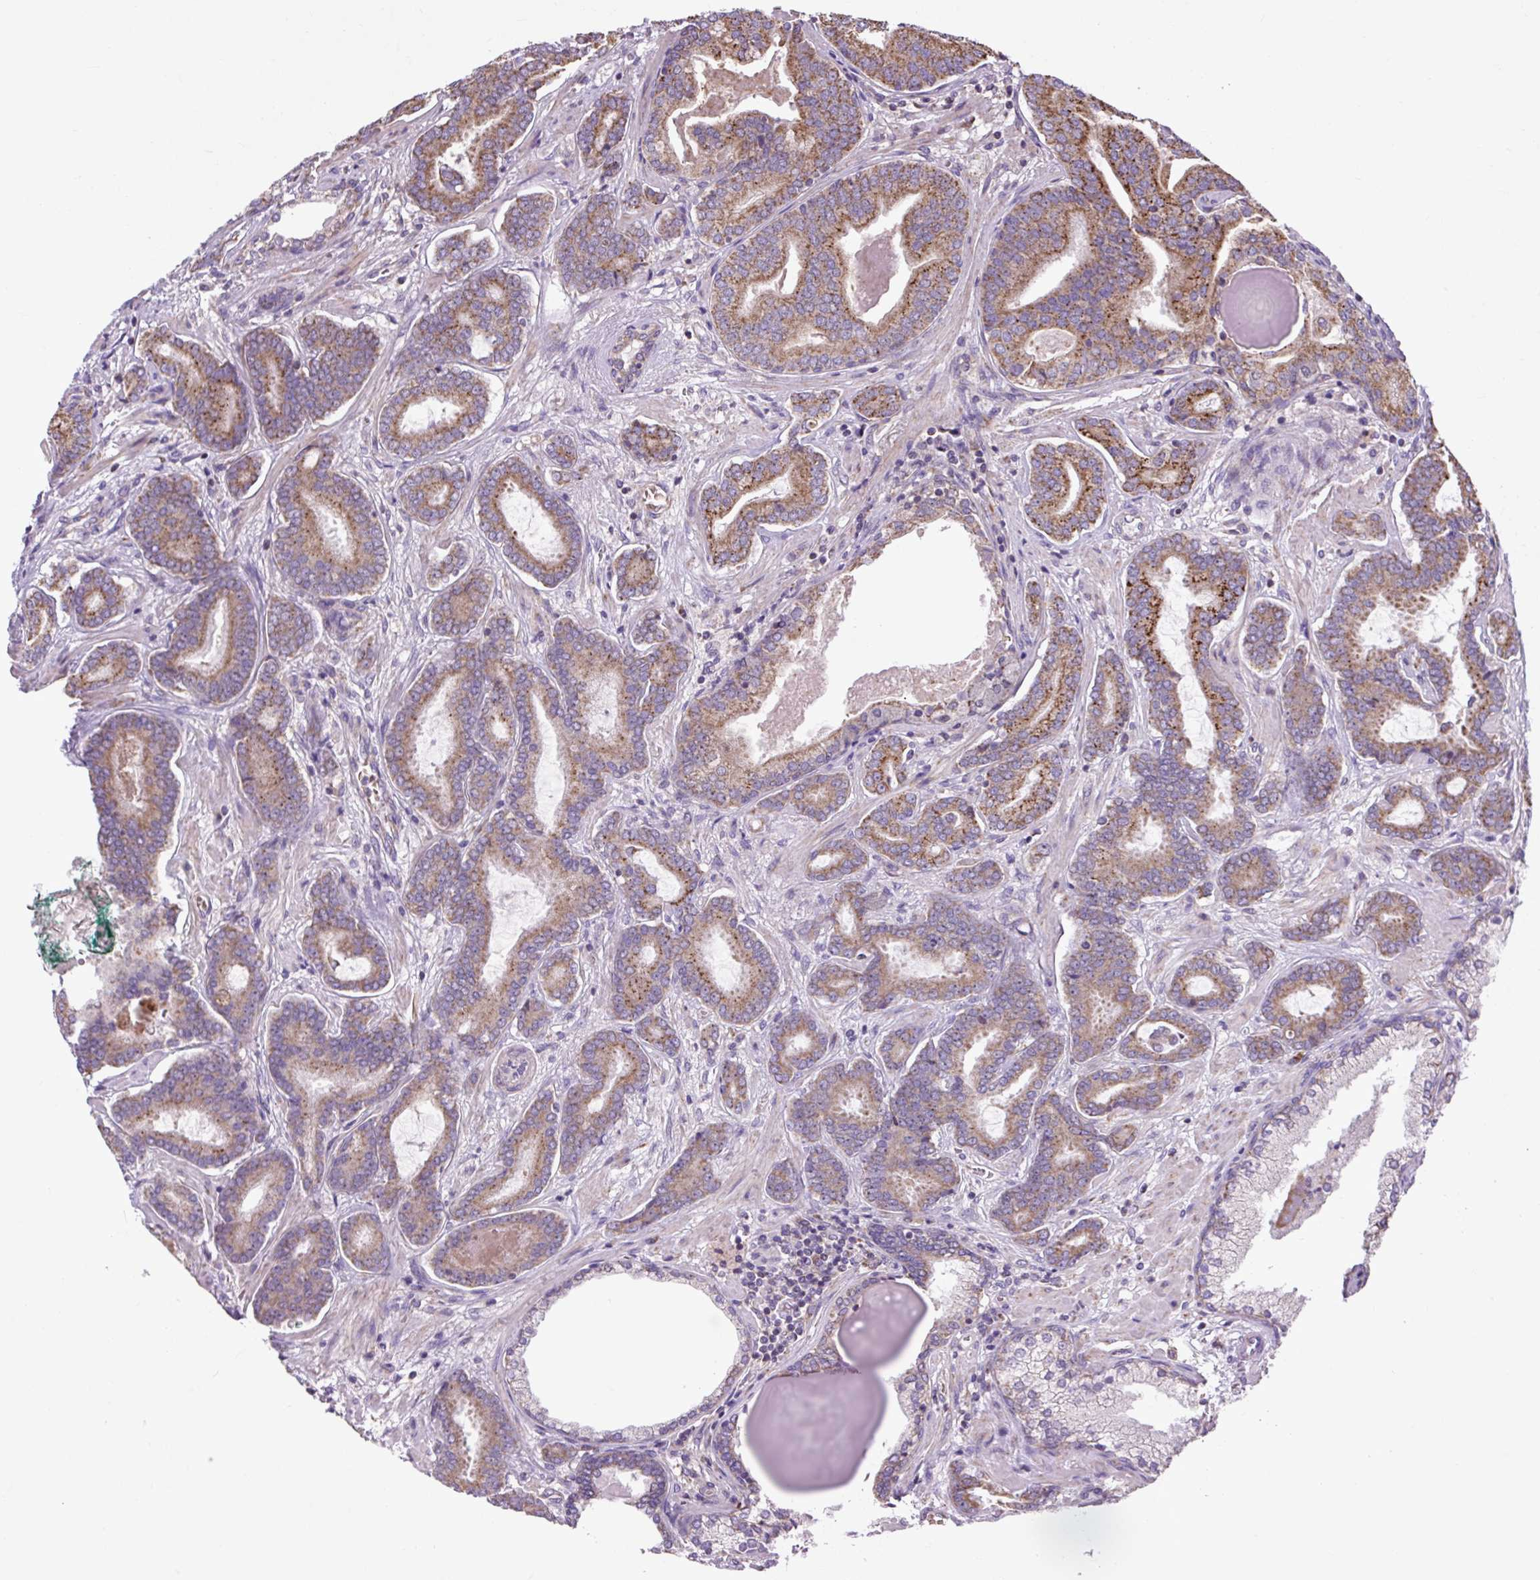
{"staining": {"intensity": "moderate", "quantity": ">75%", "location": "cytoplasmic/membranous"}, "tissue": "prostate cancer", "cell_type": "Tumor cells", "image_type": "cancer", "snomed": [{"axis": "morphology", "description": "Adenocarcinoma, Low grade"}, {"axis": "topography", "description": "Prostate and seminal vesicle, NOS"}], "caption": "Prostate cancer (low-grade adenocarcinoma) tissue demonstrates moderate cytoplasmic/membranous staining in approximately >75% of tumor cells, visualized by immunohistochemistry.", "gene": "PLCG1", "patient": {"sex": "male", "age": 61}}